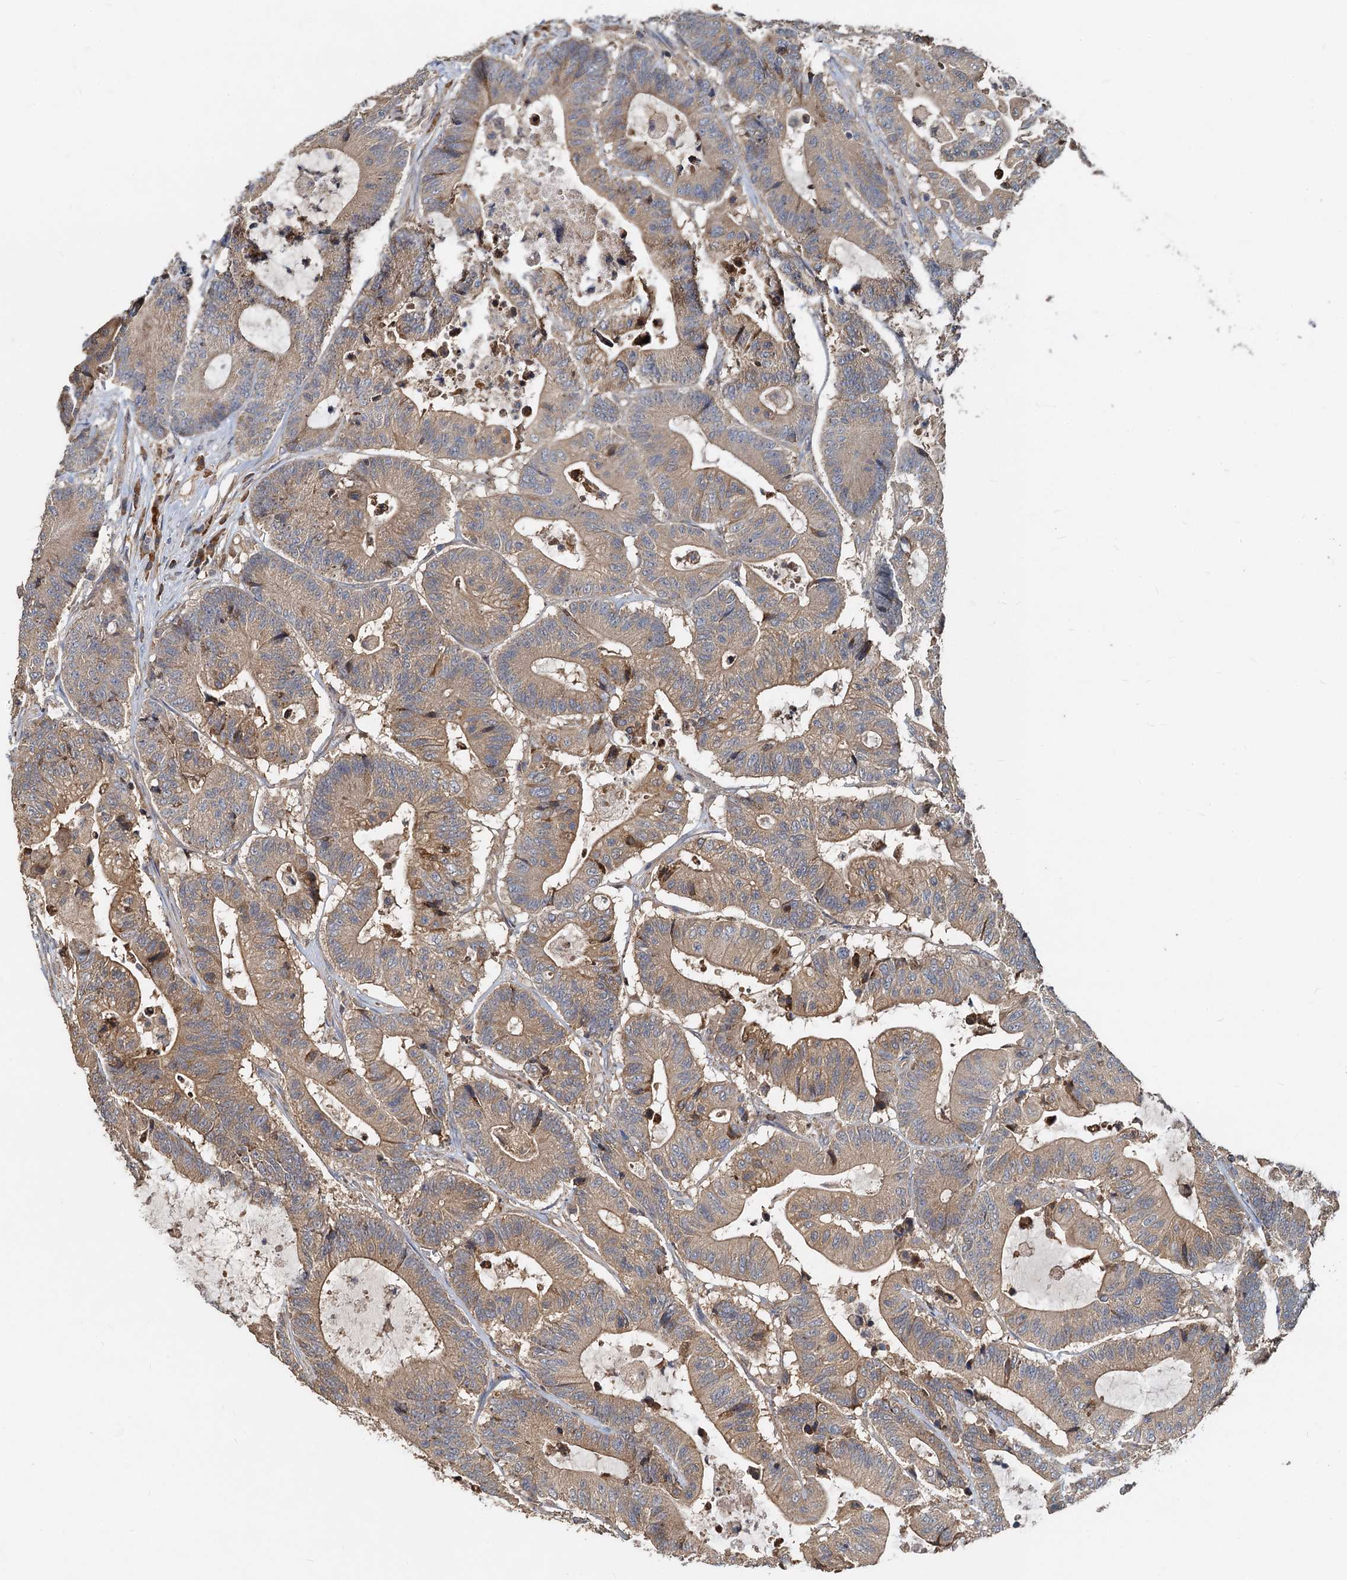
{"staining": {"intensity": "moderate", "quantity": "25%-75%", "location": "cytoplasmic/membranous"}, "tissue": "colorectal cancer", "cell_type": "Tumor cells", "image_type": "cancer", "snomed": [{"axis": "morphology", "description": "Adenocarcinoma, NOS"}, {"axis": "topography", "description": "Colon"}], "caption": "Protein expression analysis of human adenocarcinoma (colorectal) reveals moderate cytoplasmic/membranous expression in approximately 25%-75% of tumor cells. The protein is shown in brown color, while the nuclei are stained blue.", "gene": "HYI", "patient": {"sex": "female", "age": 84}}